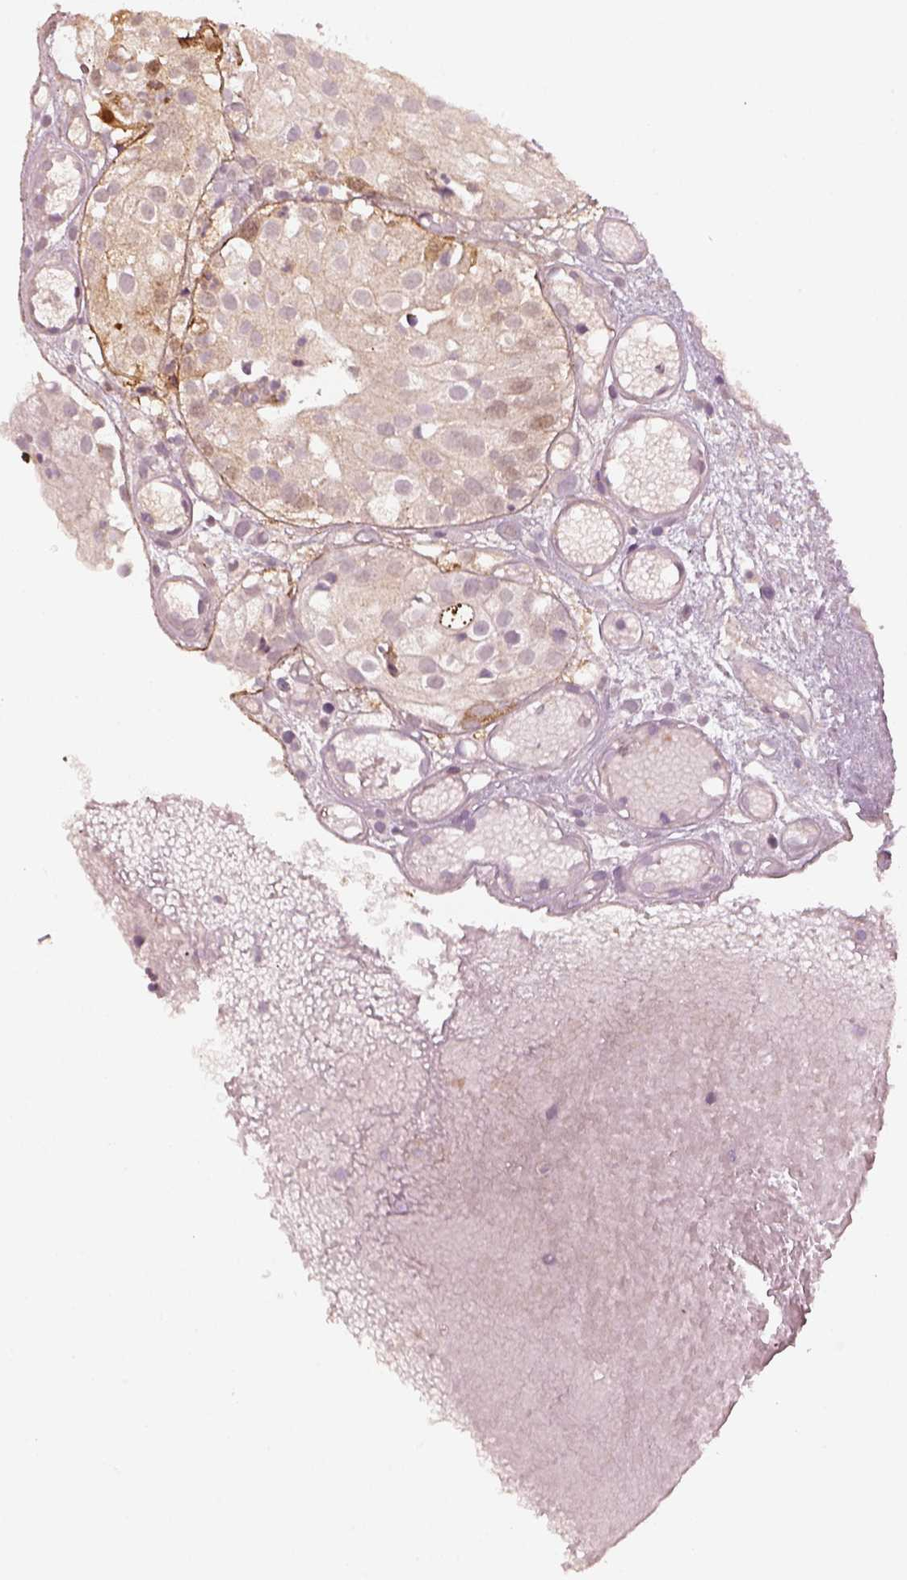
{"staining": {"intensity": "weak", "quantity": ">75%", "location": "cytoplasmic/membranous"}, "tissue": "prostate cancer", "cell_type": "Tumor cells", "image_type": "cancer", "snomed": [{"axis": "morphology", "description": "Adenocarcinoma, High grade"}, {"axis": "topography", "description": "Prostate"}], "caption": "Protein staining shows weak cytoplasmic/membranous staining in about >75% of tumor cells in adenocarcinoma (high-grade) (prostate).", "gene": "LAMC2", "patient": {"sex": "male", "age": 79}}